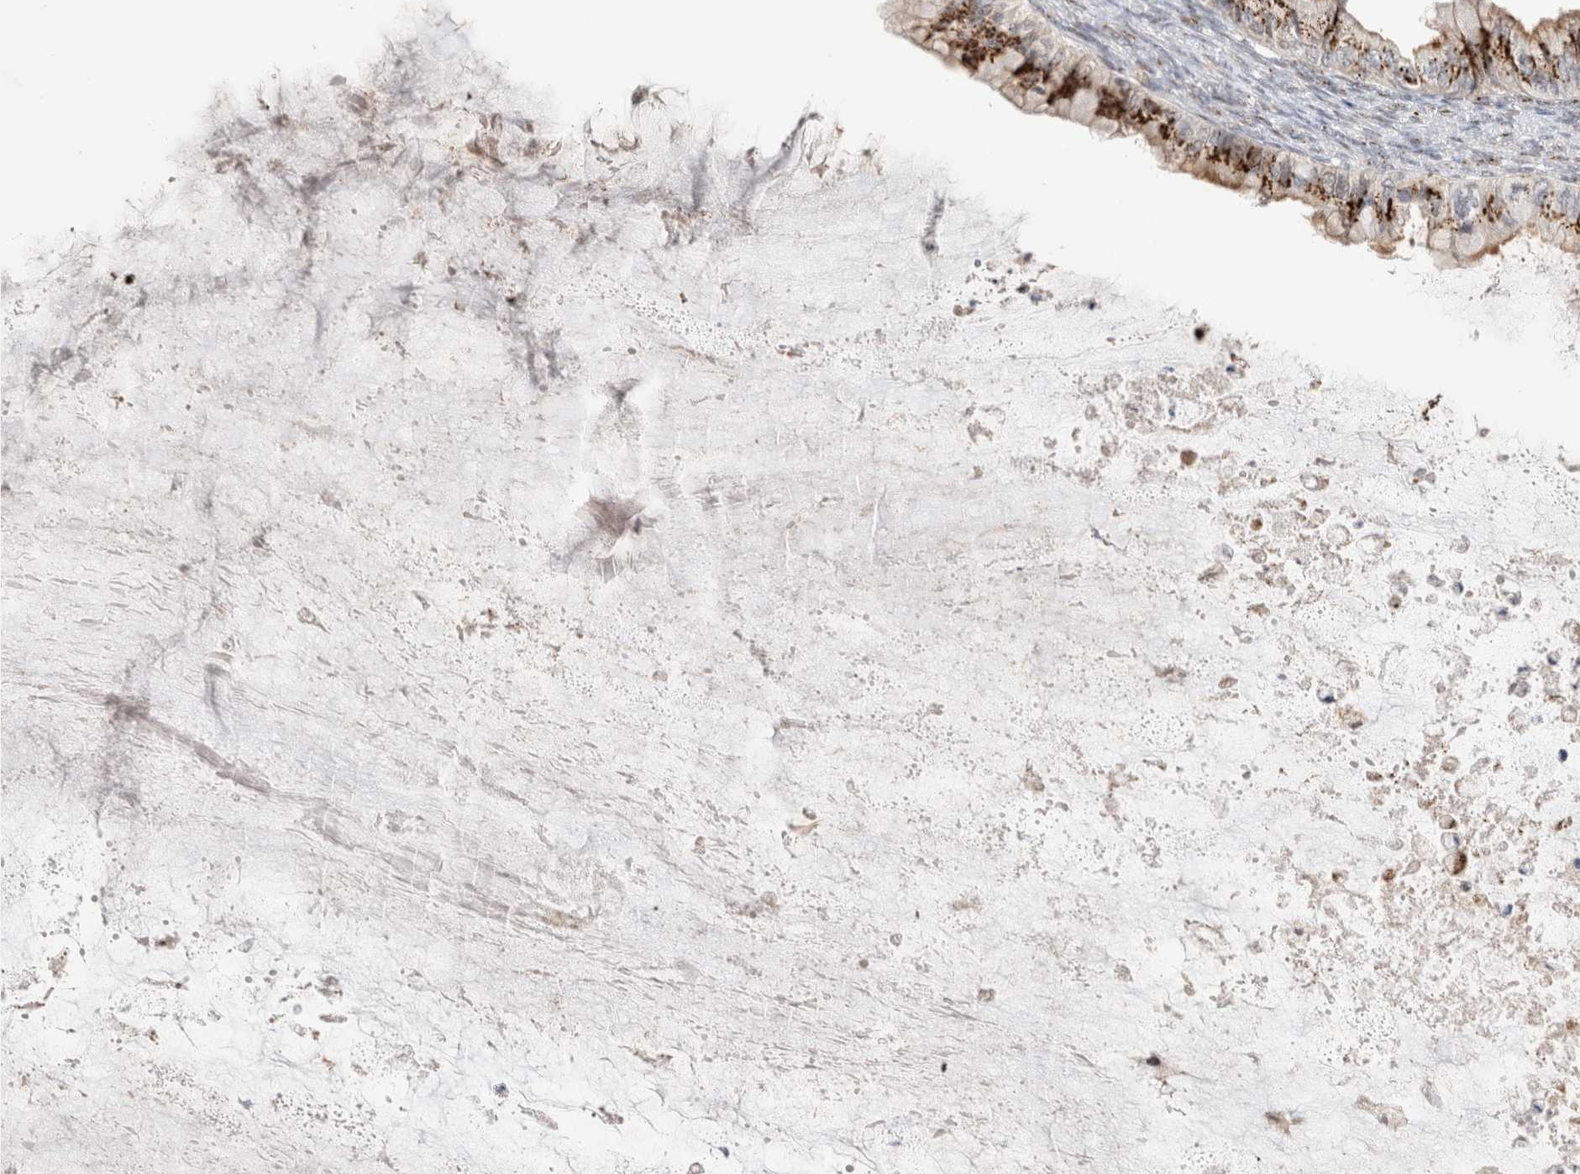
{"staining": {"intensity": "strong", "quantity": ">75%", "location": "cytoplasmic/membranous"}, "tissue": "ovarian cancer", "cell_type": "Tumor cells", "image_type": "cancer", "snomed": [{"axis": "morphology", "description": "Cystadenocarcinoma, mucinous, NOS"}, {"axis": "topography", "description": "Ovary"}], "caption": "Protein staining displays strong cytoplasmic/membranous positivity in about >75% of tumor cells in ovarian cancer (mucinous cystadenocarcinoma).", "gene": "VPS28", "patient": {"sex": "female", "age": 80}}